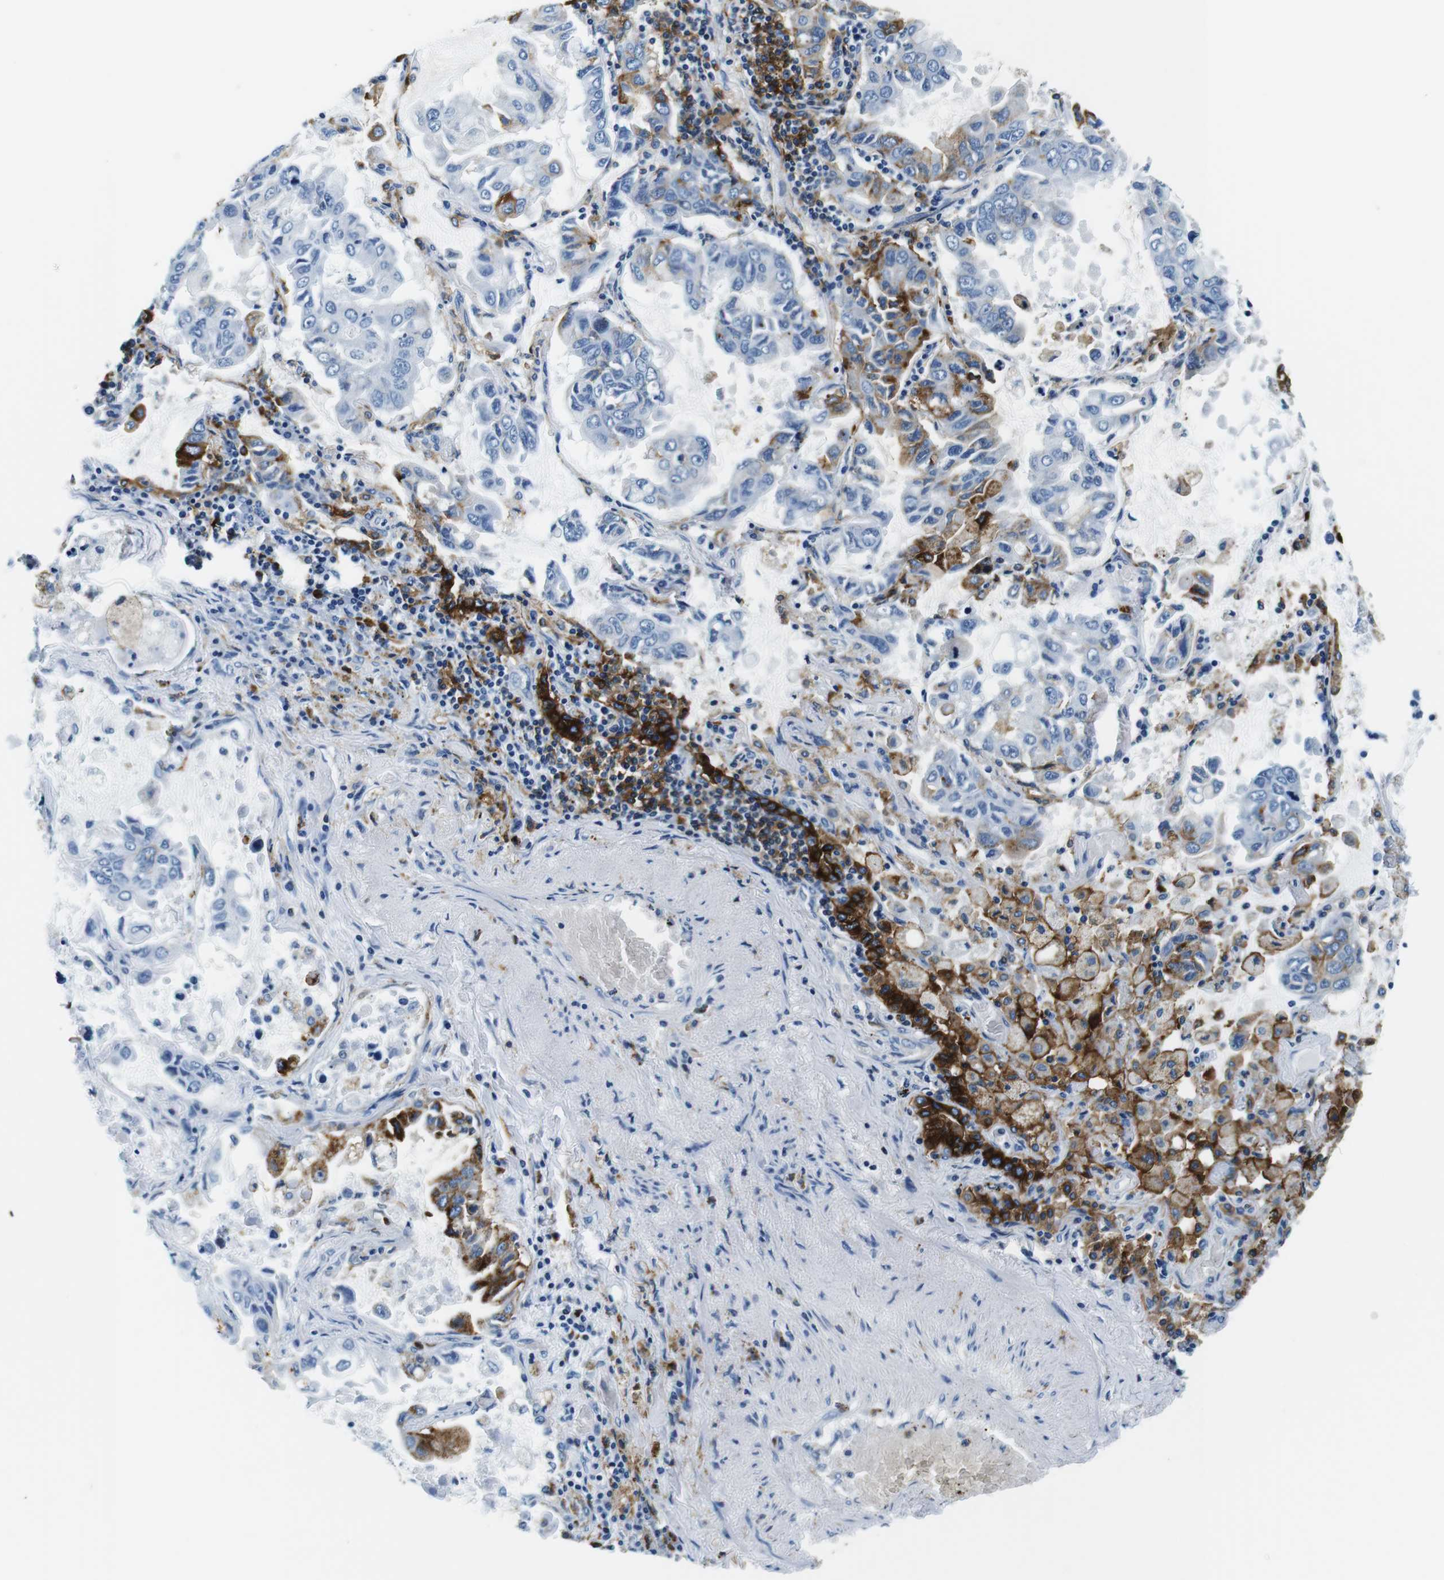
{"staining": {"intensity": "moderate", "quantity": "<25%", "location": "cytoplasmic/membranous"}, "tissue": "lung cancer", "cell_type": "Tumor cells", "image_type": "cancer", "snomed": [{"axis": "morphology", "description": "Adenocarcinoma, NOS"}, {"axis": "topography", "description": "Lung"}], "caption": "About <25% of tumor cells in human lung adenocarcinoma exhibit moderate cytoplasmic/membranous protein positivity as visualized by brown immunohistochemical staining.", "gene": "HLA-DRB1", "patient": {"sex": "male", "age": 64}}